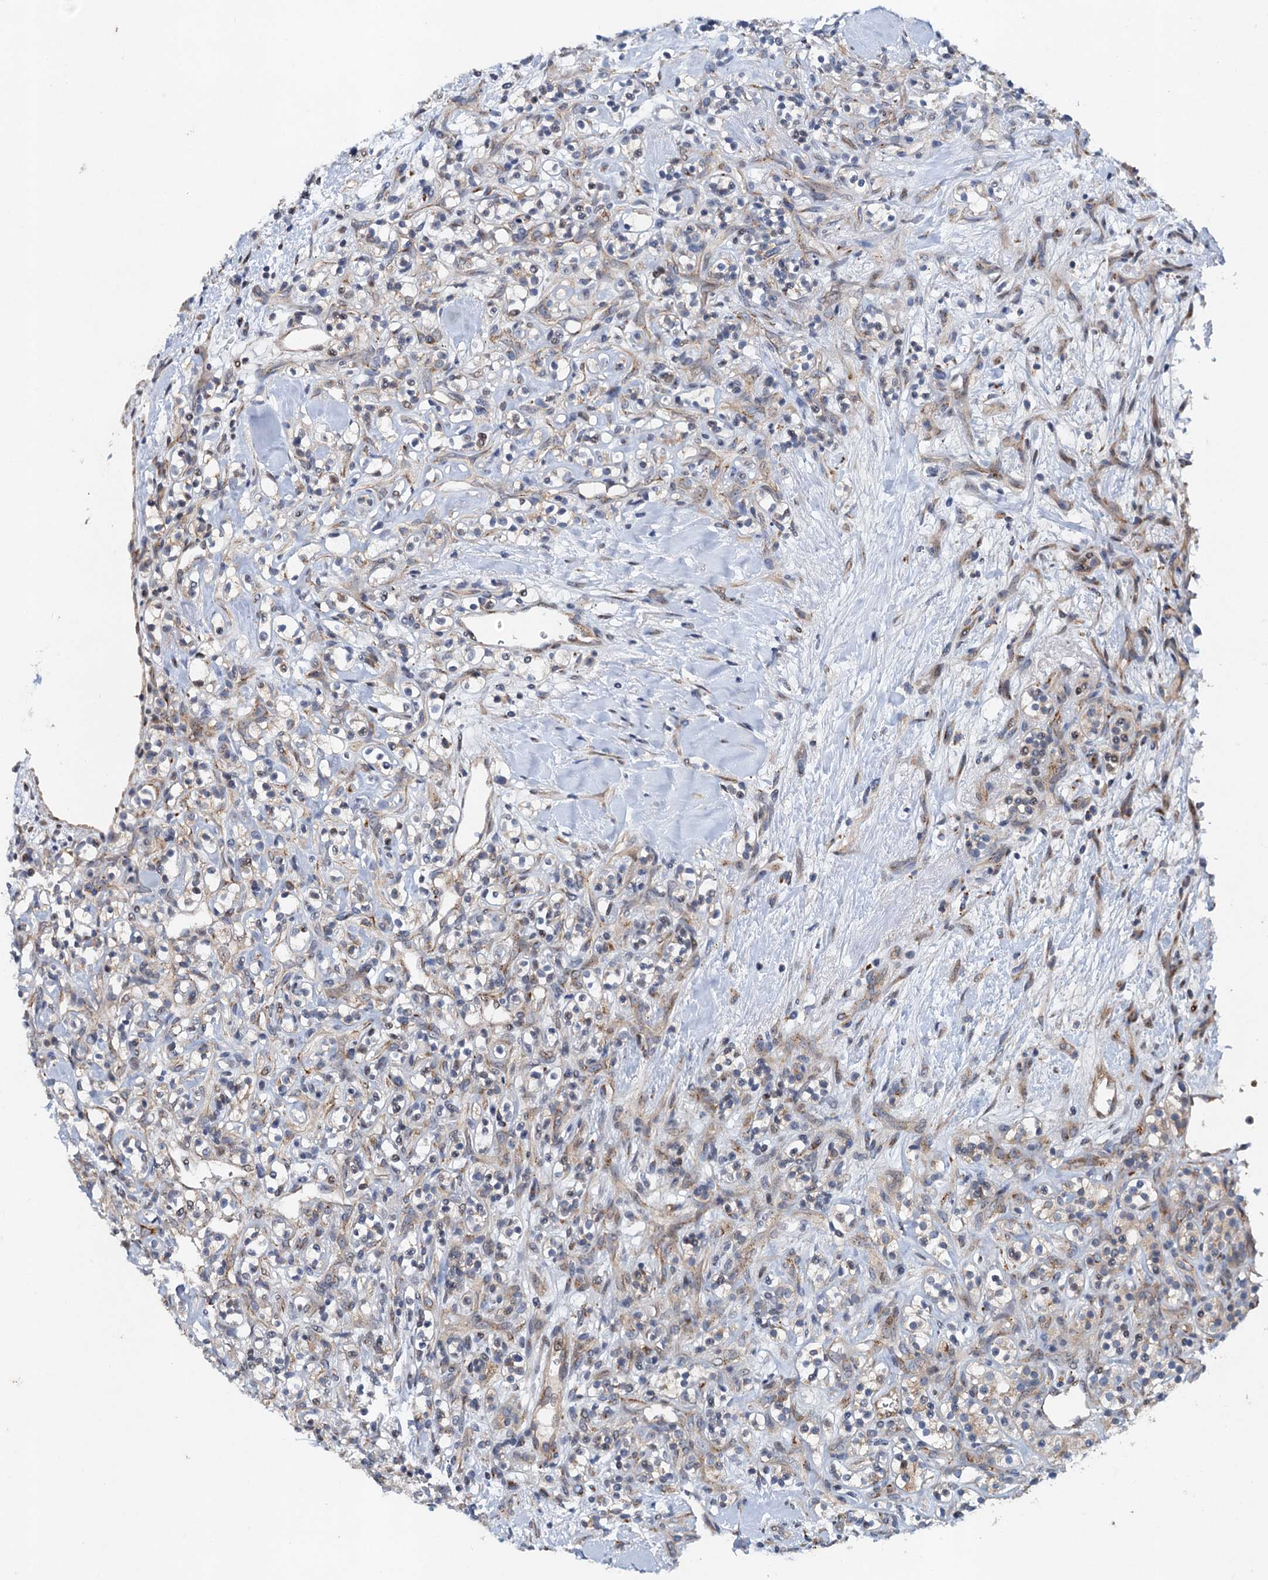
{"staining": {"intensity": "negative", "quantity": "none", "location": "none"}, "tissue": "renal cancer", "cell_type": "Tumor cells", "image_type": "cancer", "snomed": [{"axis": "morphology", "description": "Adenocarcinoma, NOS"}, {"axis": "topography", "description": "Kidney"}], "caption": "Renal cancer was stained to show a protein in brown. There is no significant positivity in tumor cells. (IHC, brightfield microscopy, high magnification).", "gene": "NBEA", "patient": {"sex": "male", "age": 77}}